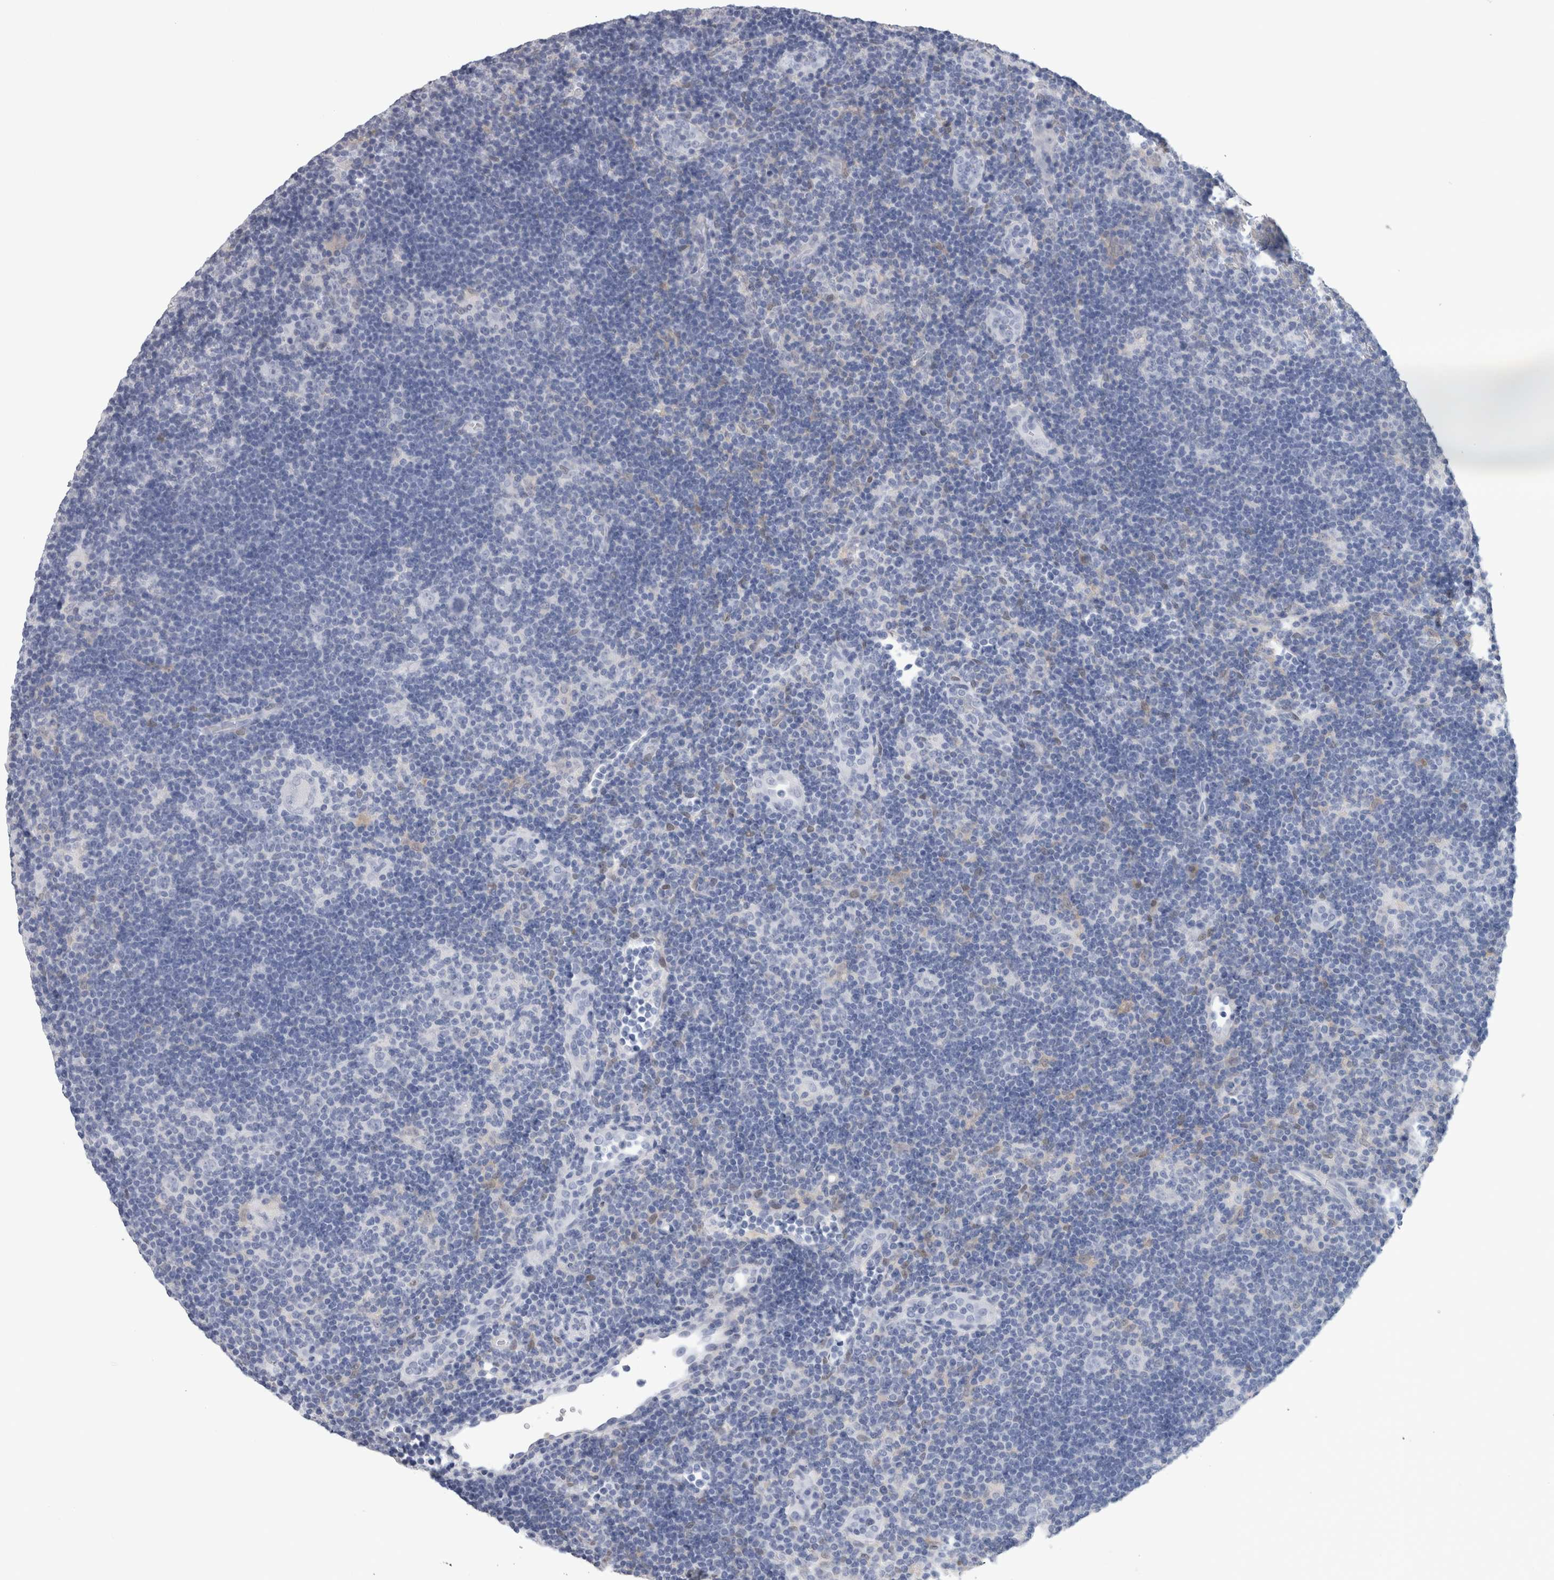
{"staining": {"intensity": "negative", "quantity": "none", "location": "none"}, "tissue": "lymphoma", "cell_type": "Tumor cells", "image_type": "cancer", "snomed": [{"axis": "morphology", "description": "Hodgkin's disease, NOS"}, {"axis": "topography", "description": "Lymph node"}], "caption": "Tumor cells are negative for protein expression in human lymphoma.", "gene": "CA8", "patient": {"sex": "female", "age": 57}}